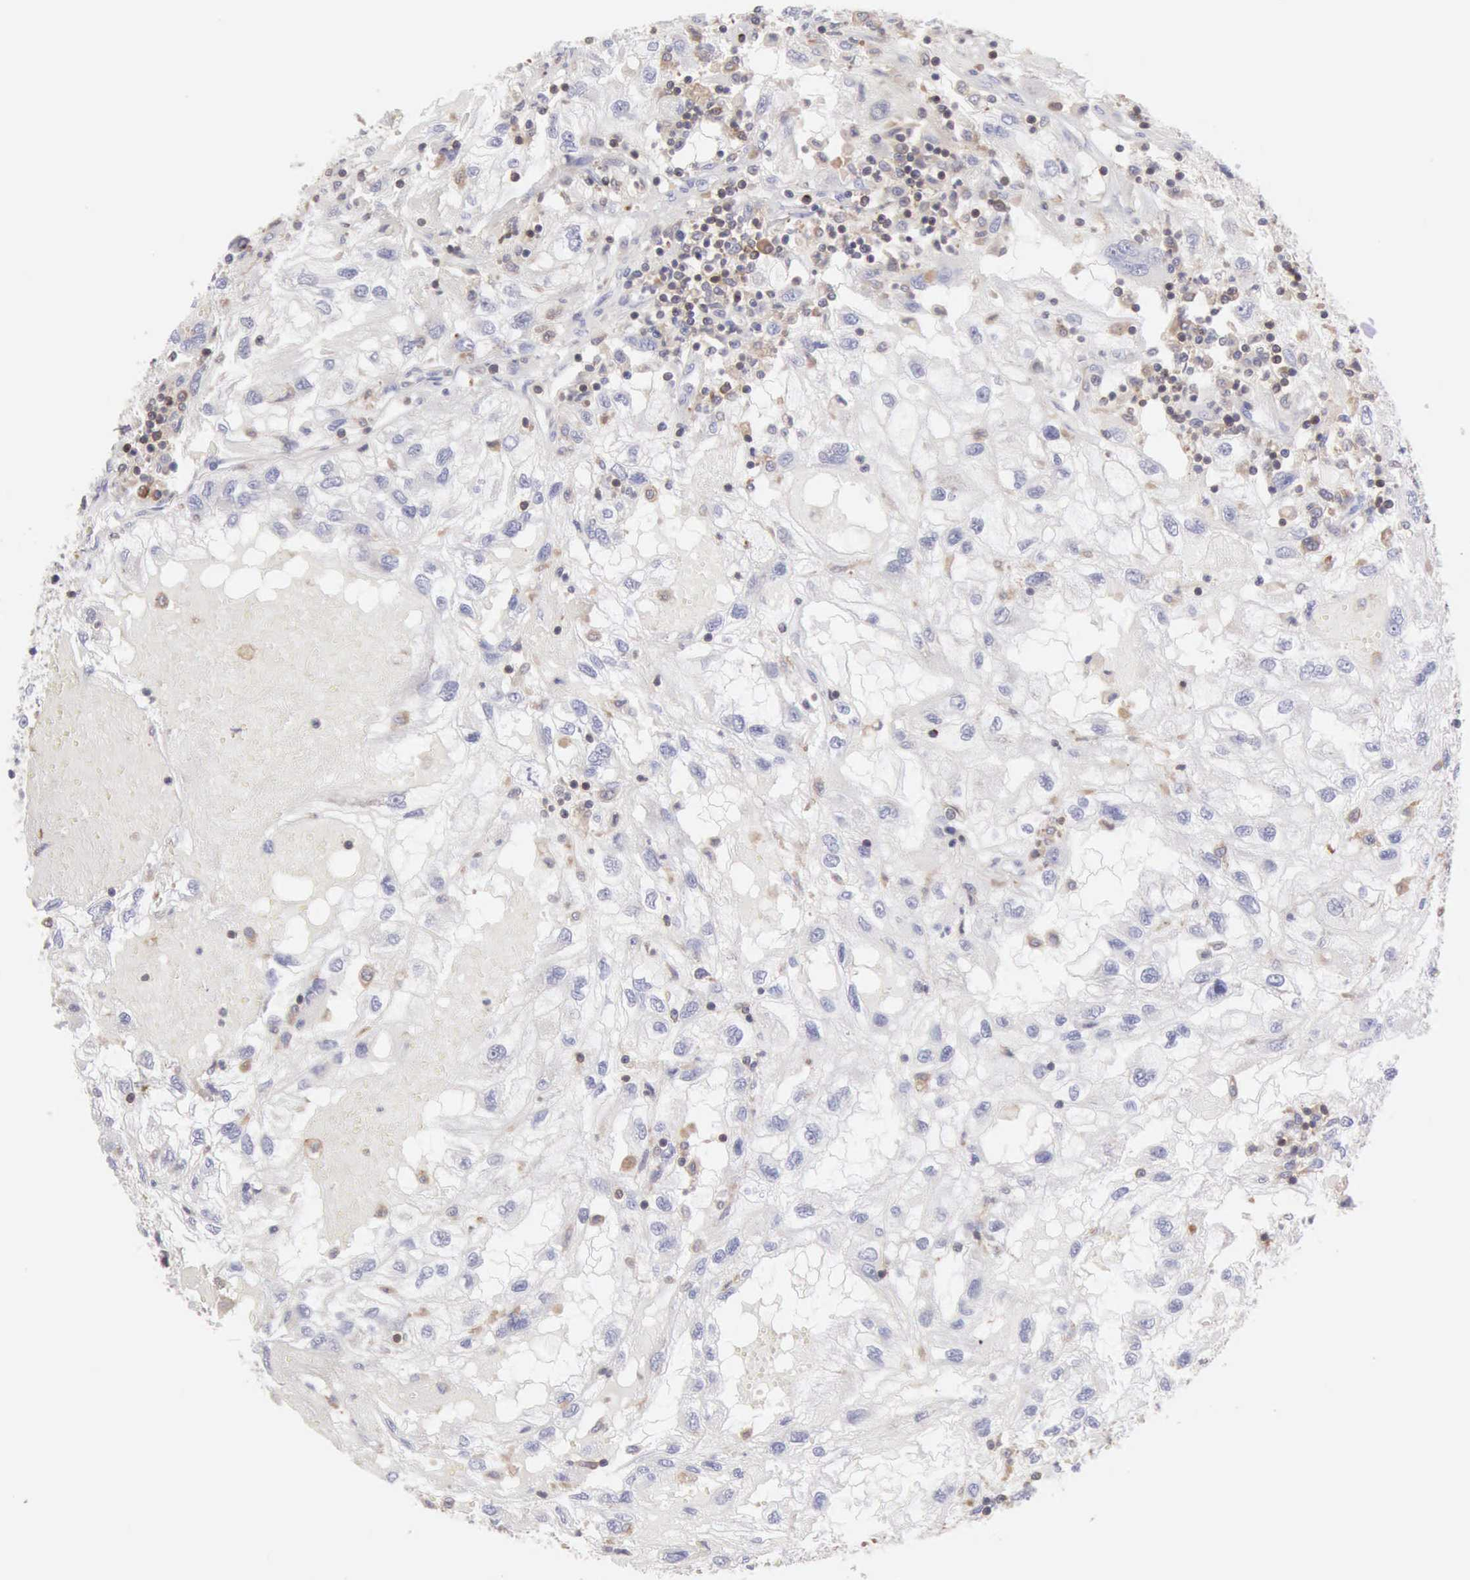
{"staining": {"intensity": "negative", "quantity": "none", "location": "none"}, "tissue": "renal cancer", "cell_type": "Tumor cells", "image_type": "cancer", "snomed": [{"axis": "morphology", "description": "Normal tissue, NOS"}, {"axis": "morphology", "description": "Adenocarcinoma, NOS"}, {"axis": "topography", "description": "Kidney"}], "caption": "Protein analysis of renal cancer displays no significant expression in tumor cells.", "gene": "SASH3", "patient": {"sex": "male", "age": 71}}